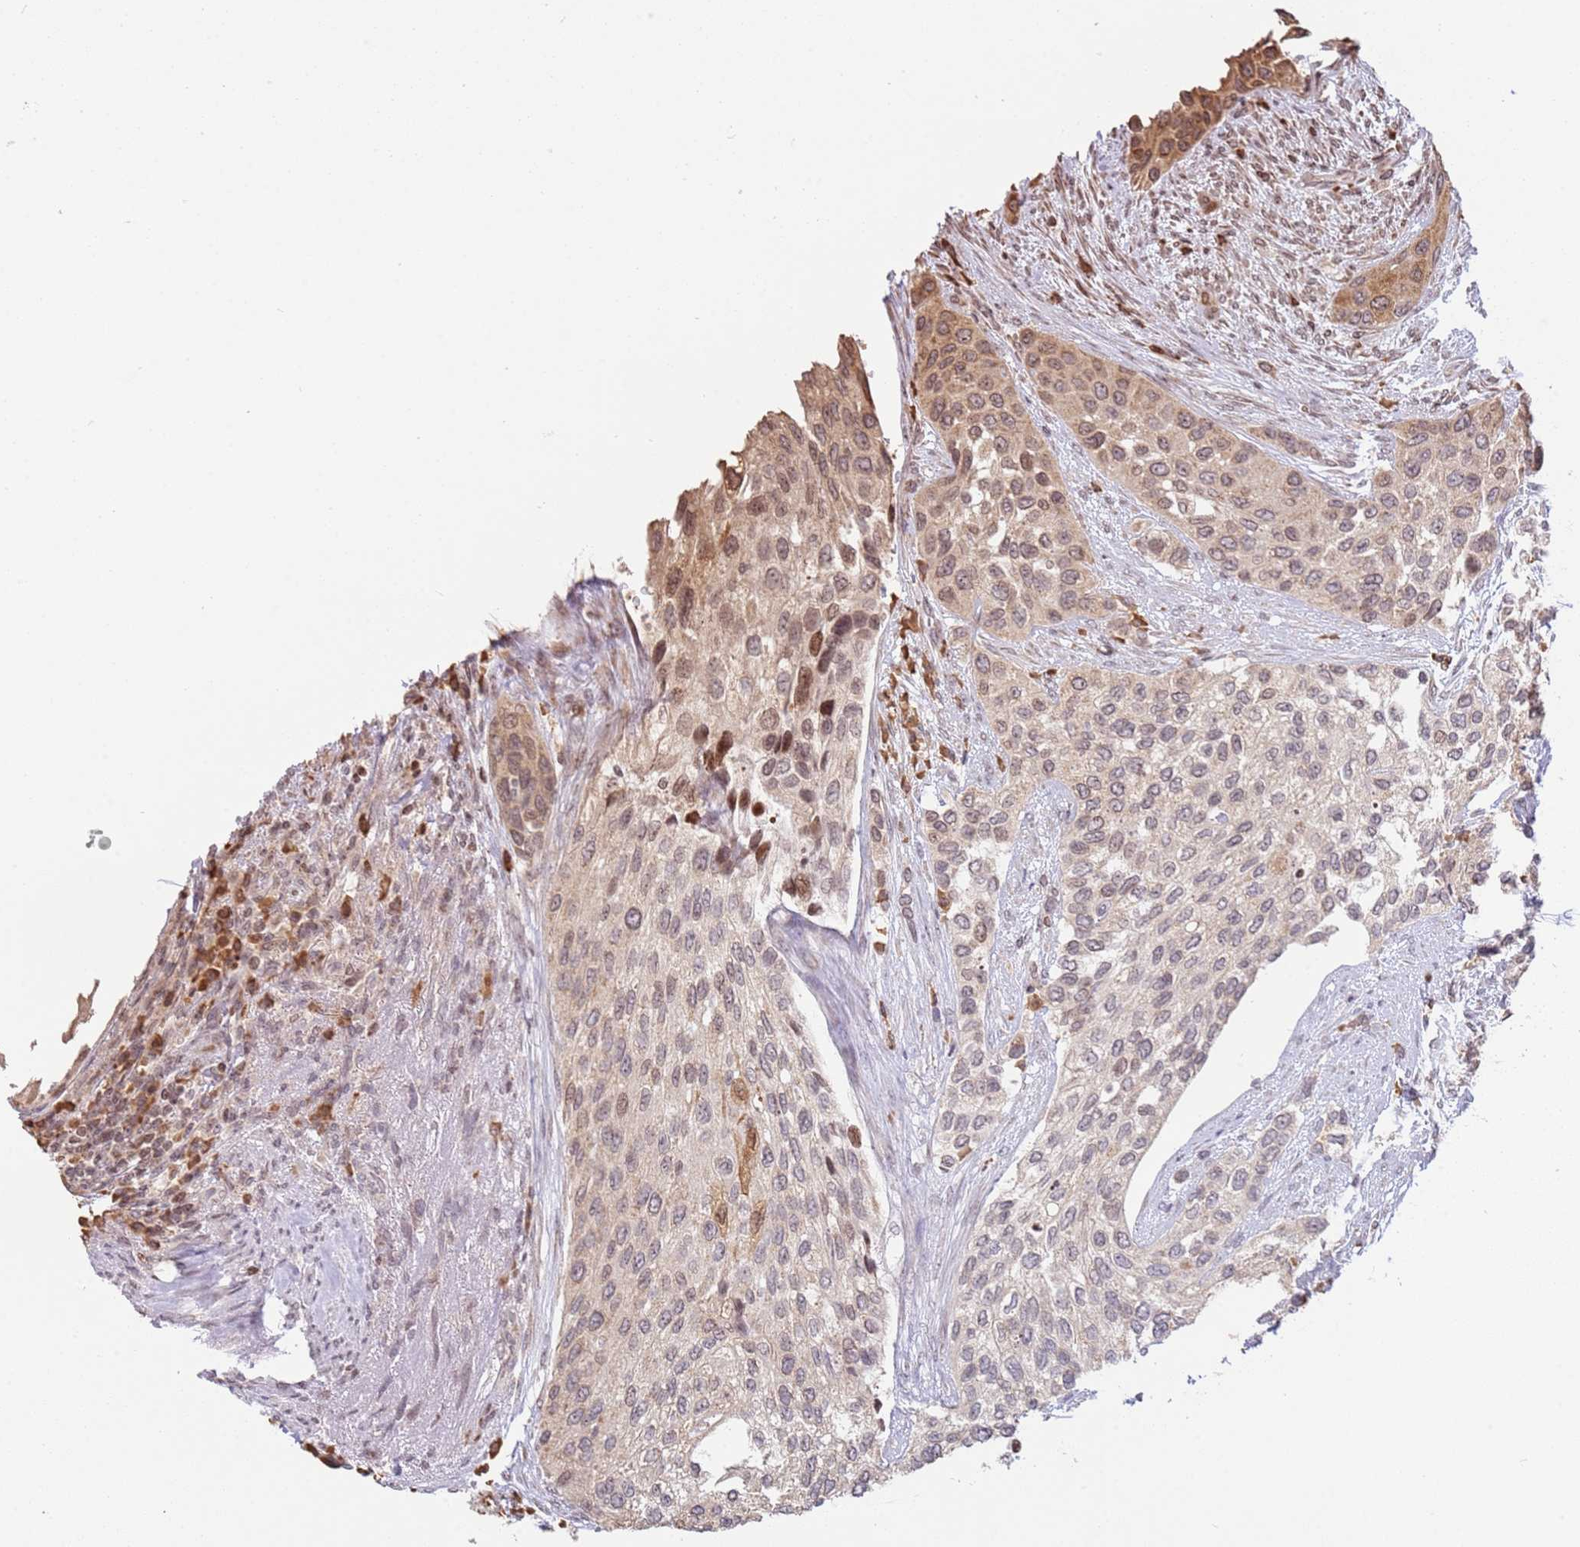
{"staining": {"intensity": "moderate", "quantity": ">75%", "location": "cytoplasmic/membranous,nuclear"}, "tissue": "urothelial cancer", "cell_type": "Tumor cells", "image_type": "cancer", "snomed": [{"axis": "morphology", "description": "Normal tissue, NOS"}, {"axis": "morphology", "description": "Urothelial carcinoma, High grade"}, {"axis": "topography", "description": "Vascular tissue"}, {"axis": "topography", "description": "Urinary bladder"}], "caption": "This image reveals urothelial cancer stained with immunohistochemistry (IHC) to label a protein in brown. The cytoplasmic/membranous and nuclear of tumor cells show moderate positivity for the protein. Nuclei are counter-stained blue.", "gene": "SCAF1", "patient": {"sex": "female", "age": 56}}